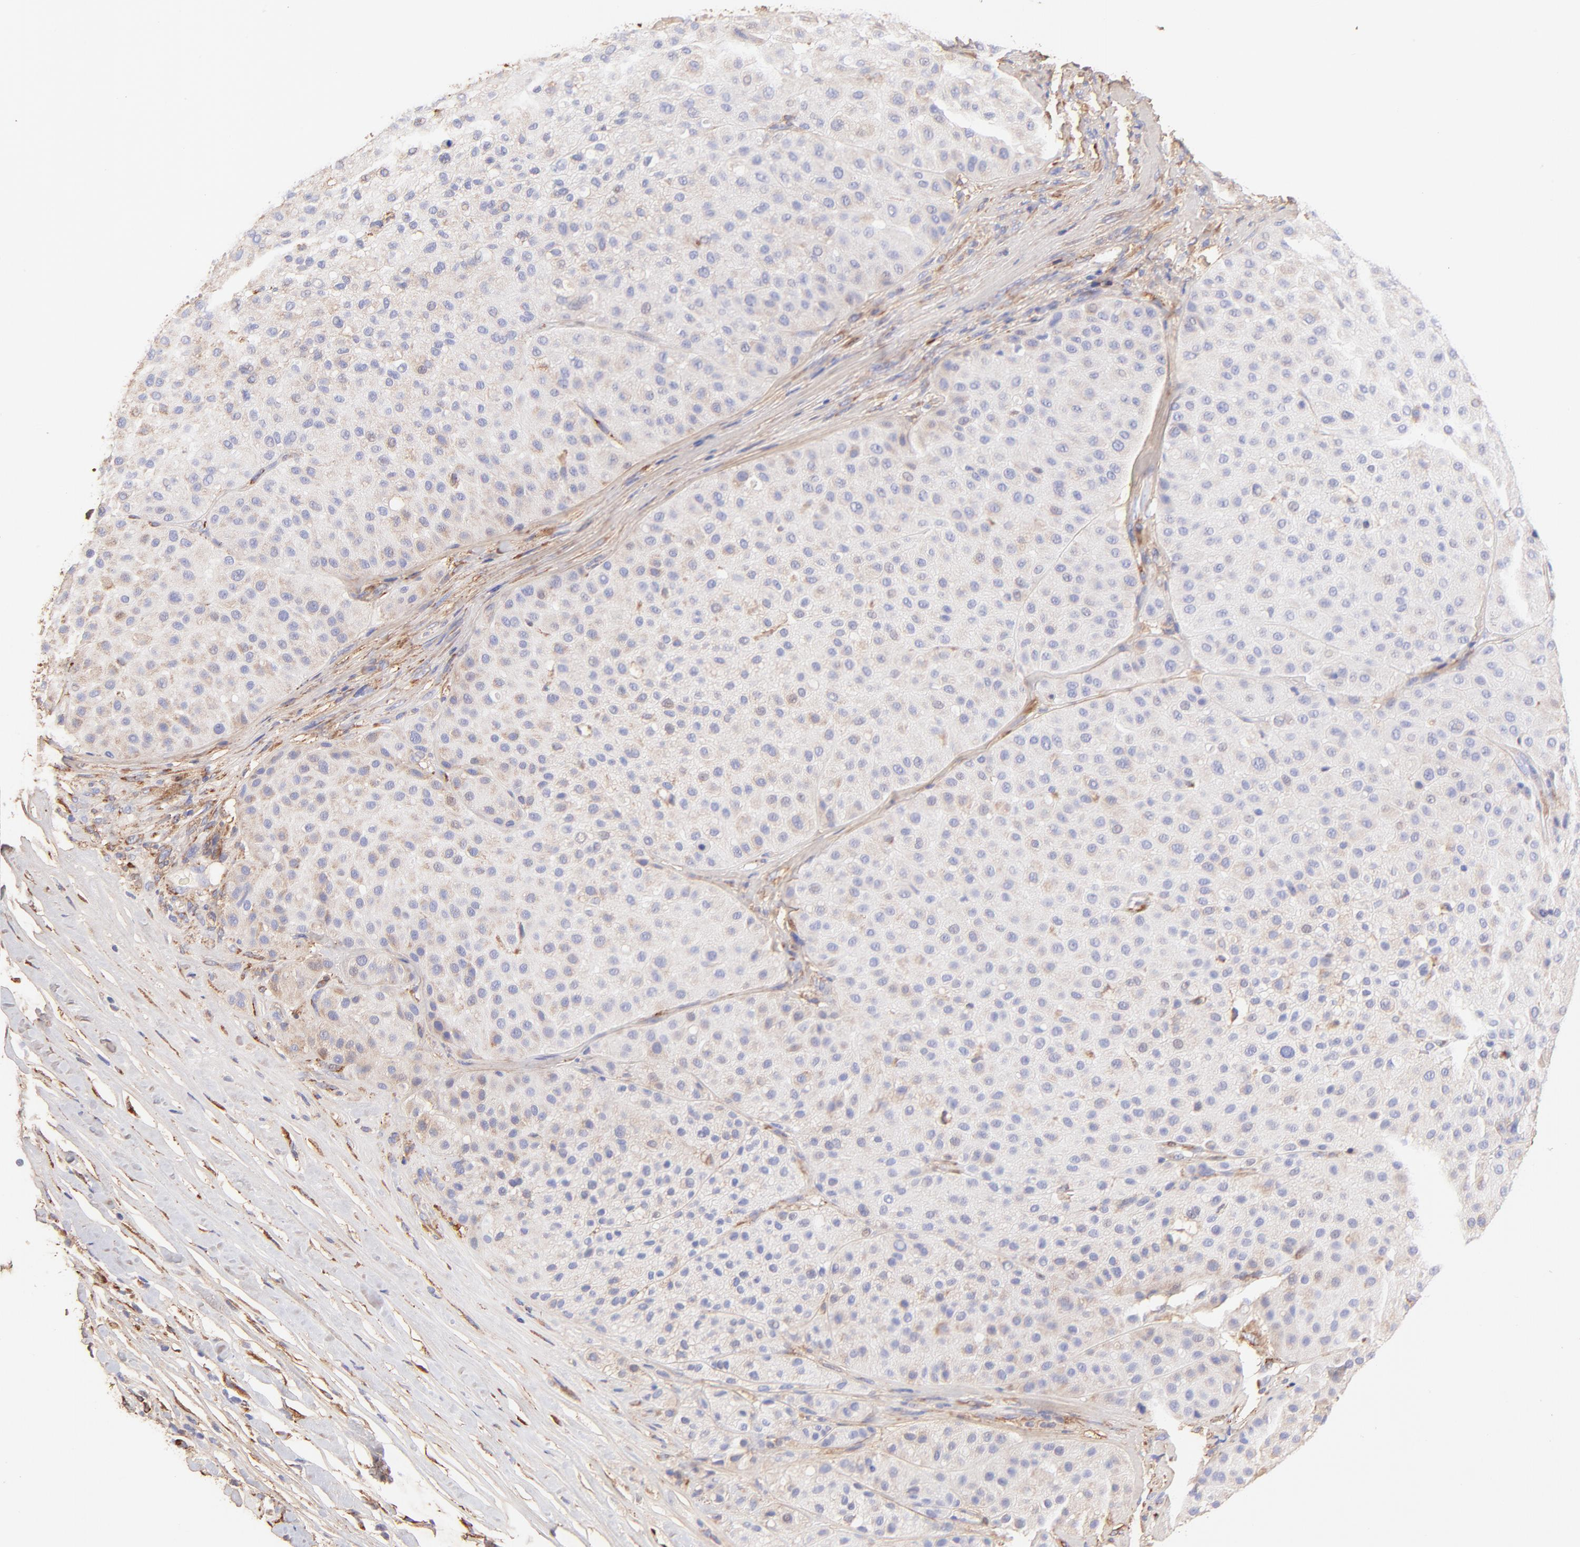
{"staining": {"intensity": "weak", "quantity": ">75%", "location": "cytoplasmic/membranous"}, "tissue": "melanoma", "cell_type": "Tumor cells", "image_type": "cancer", "snomed": [{"axis": "morphology", "description": "Normal tissue, NOS"}, {"axis": "morphology", "description": "Malignant melanoma, Metastatic site"}, {"axis": "topography", "description": "Skin"}], "caption": "Tumor cells reveal low levels of weak cytoplasmic/membranous staining in approximately >75% of cells in human malignant melanoma (metastatic site). The protein of interest is stained brown, and the nuclei are stained in blue (DAB IHC with brightfield microscopy, high magnification).", "gene": "BGN", "patient": {"sex": "male", "age": 41}}